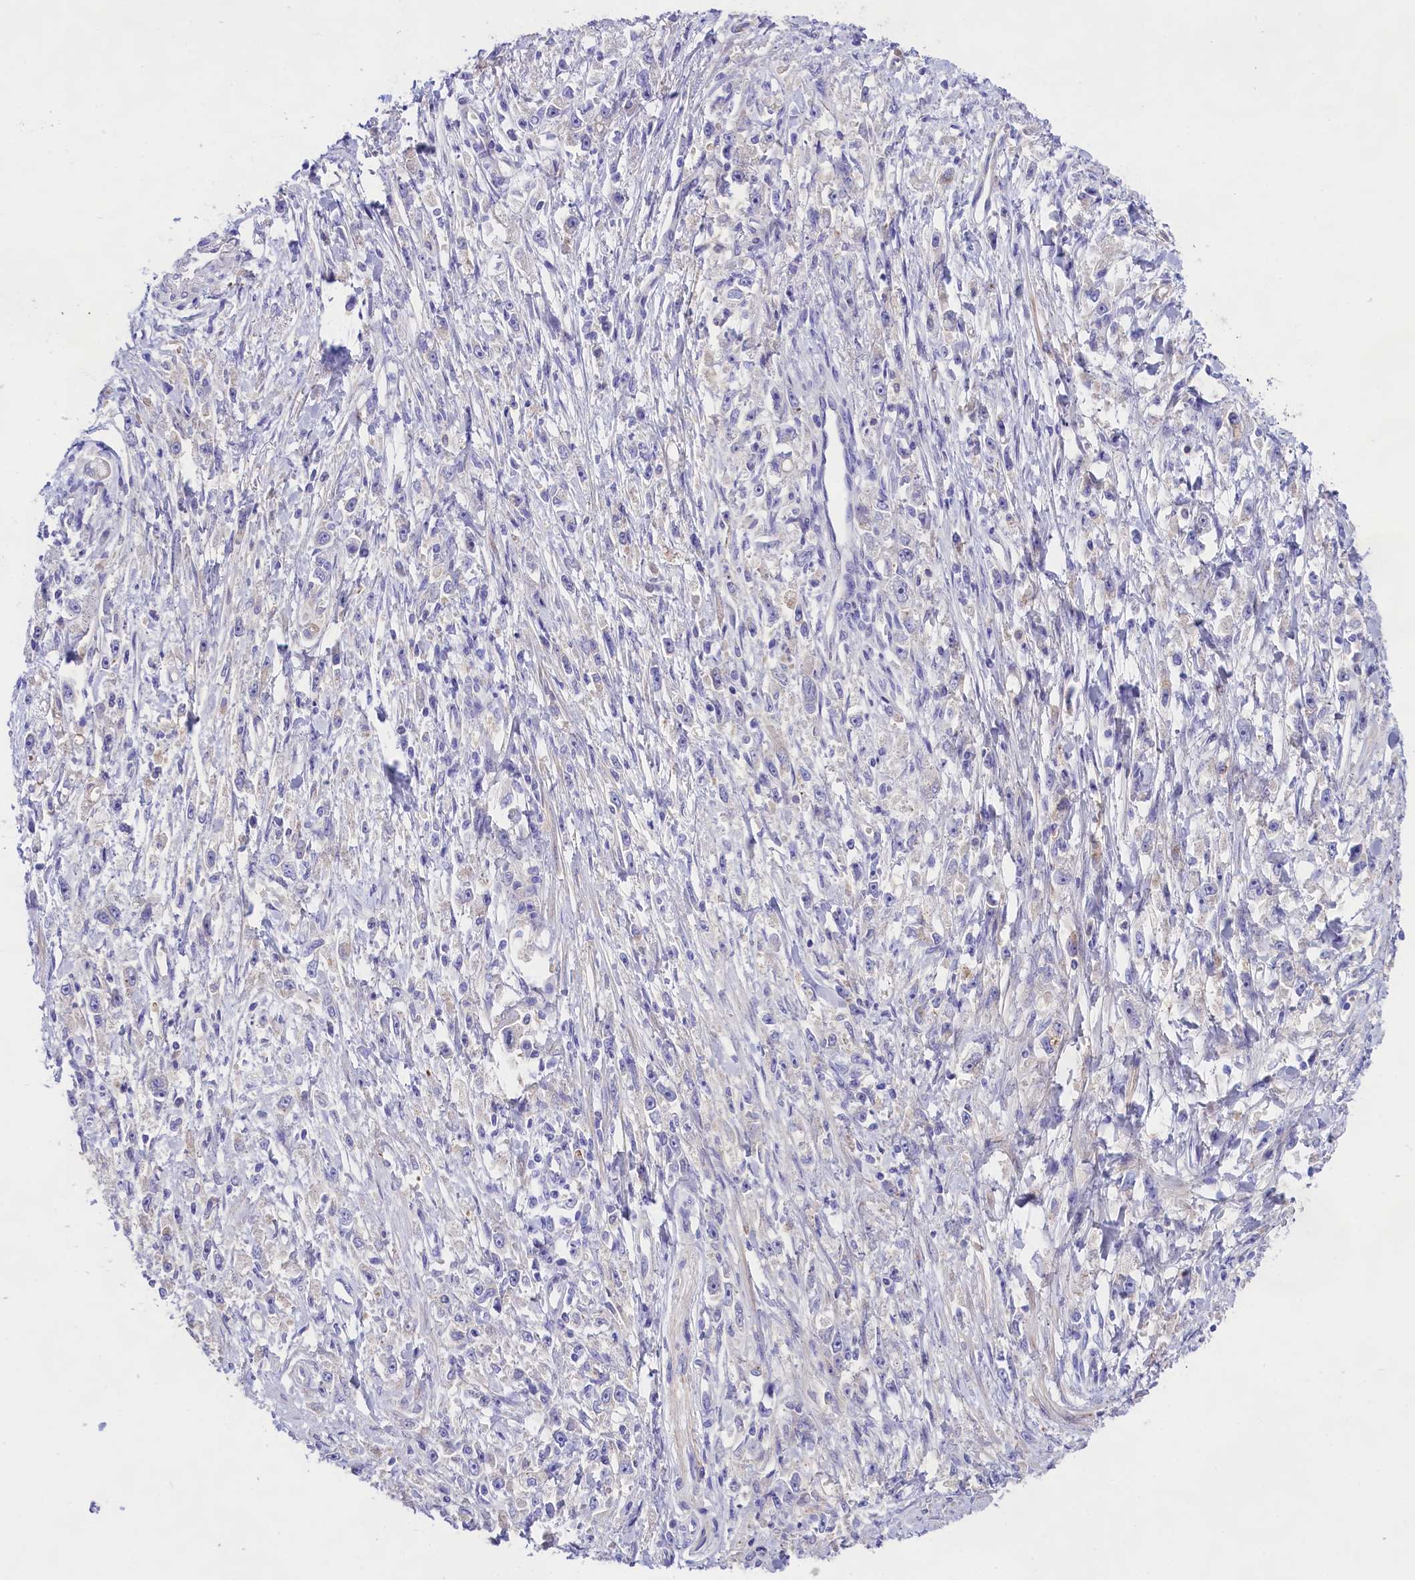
{"staining": {"intensity": "negative", "quantity": "none", "location": "none"}, "tissue": "stomach cancer", "cell_type": "Tumor cells", "image_type": "cancer", "snomed": [{"axis": "morphology", "description": "Adenocarcinoma, NOS"}, {"axis": "topography", "description": "Stomach"}], "caption": "Tumor cells are negative for brown protein staining in stomach cancer.", "gene": "PPP1R13L", "patient": {"sex": "female", "age": 59}}